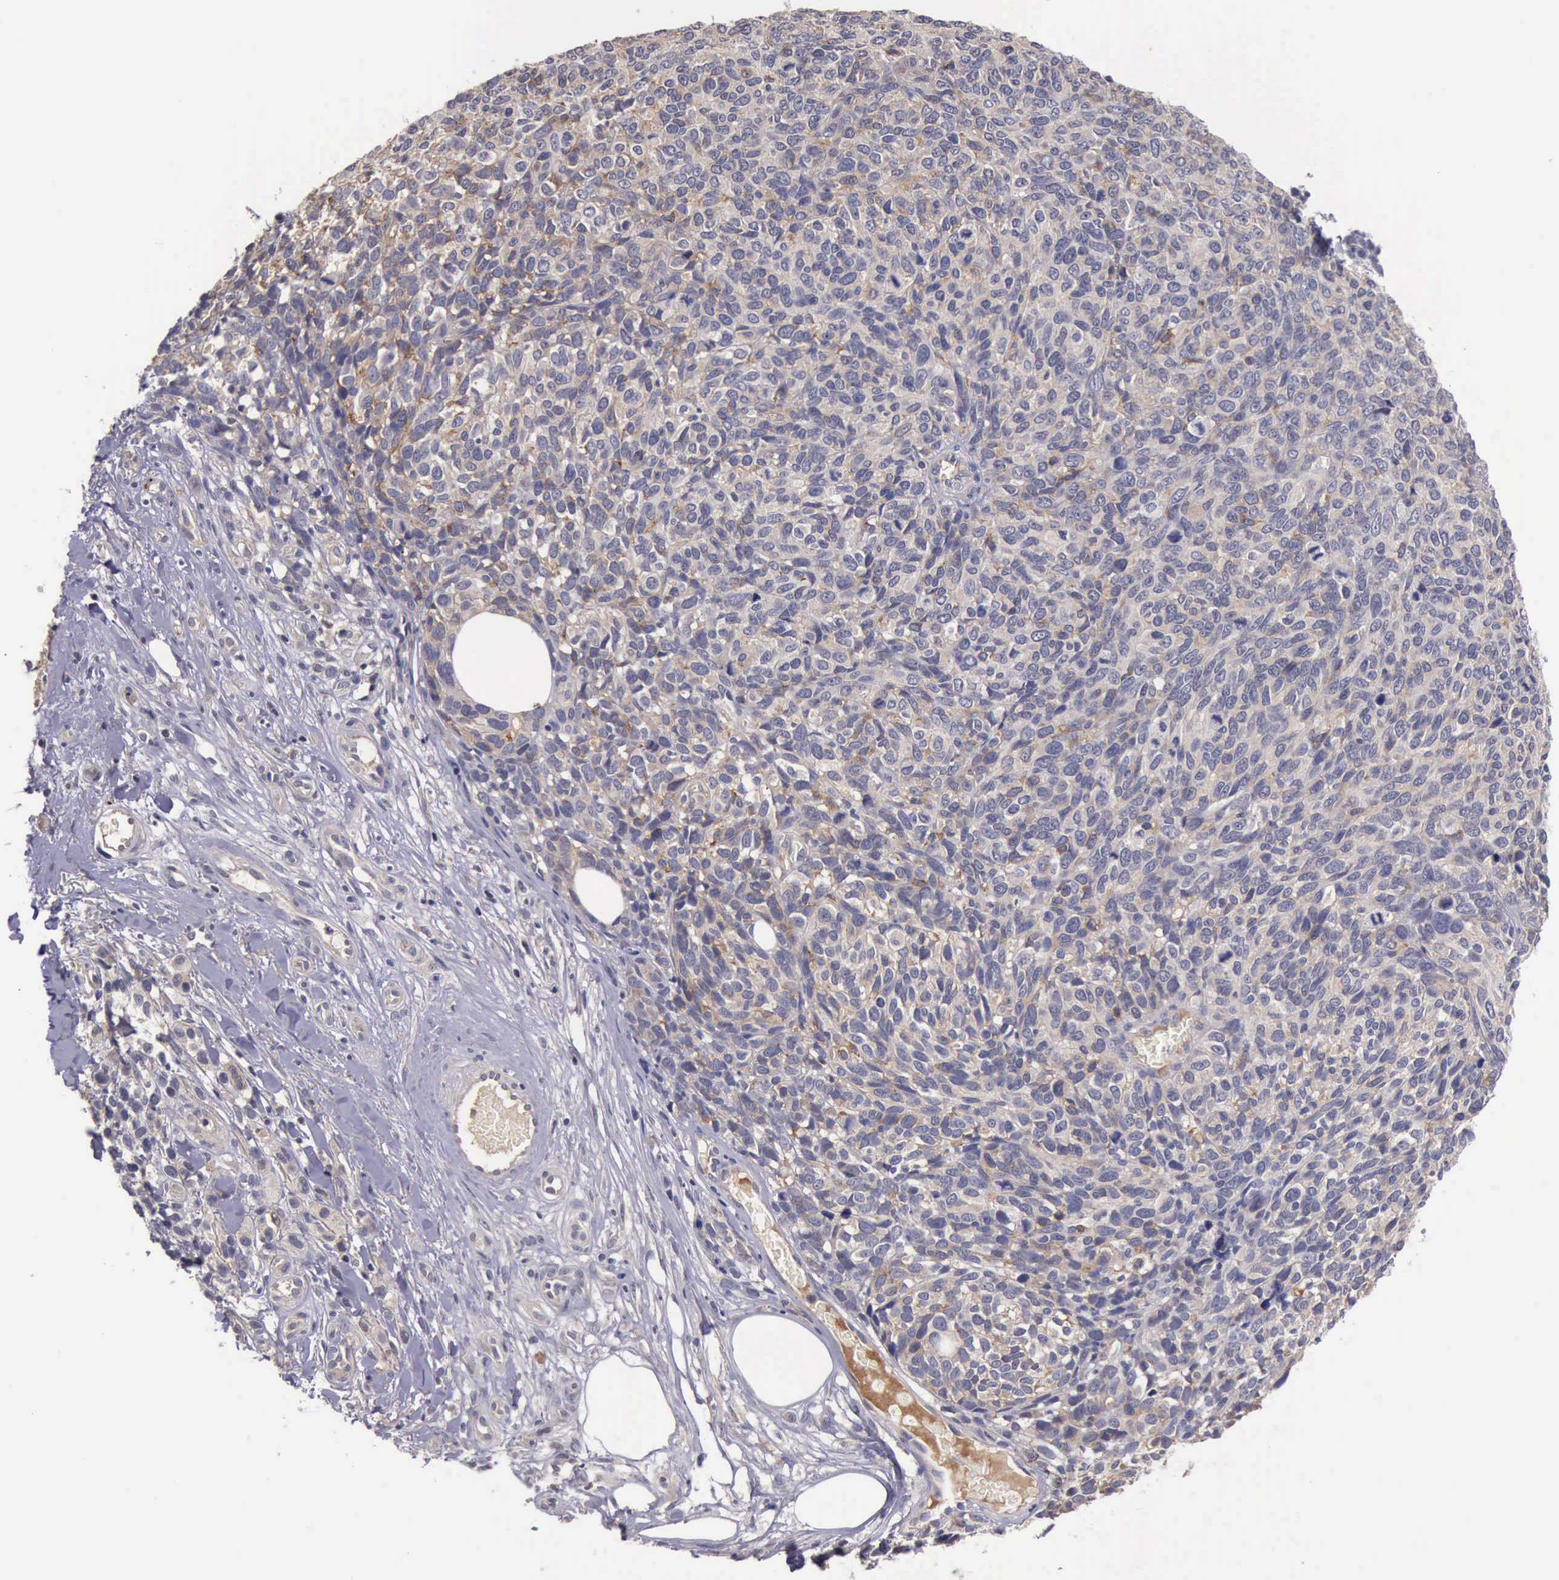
{"staining": {"intensity": "negative", "quantity": "none", "location": "none"}, "tissue": "melanoma", "cell_type": "Tumor cells", "image_type": "cancer", "snomed": [{"axis": "morphology", "description": "Malignant melanoma, NOS"}, {"axis": "topography", "description": "Skin"}], "caption": "DAB (3,3'-diaminobenzidine) immunohistochemical staining of malignant melanoma exhibits no significant expression in tumor cells. (Brightfield microscopy of DAB IHC at high magnification).", "gene": "RAB39B", "patient": {"sex": "female", "age": 85}}